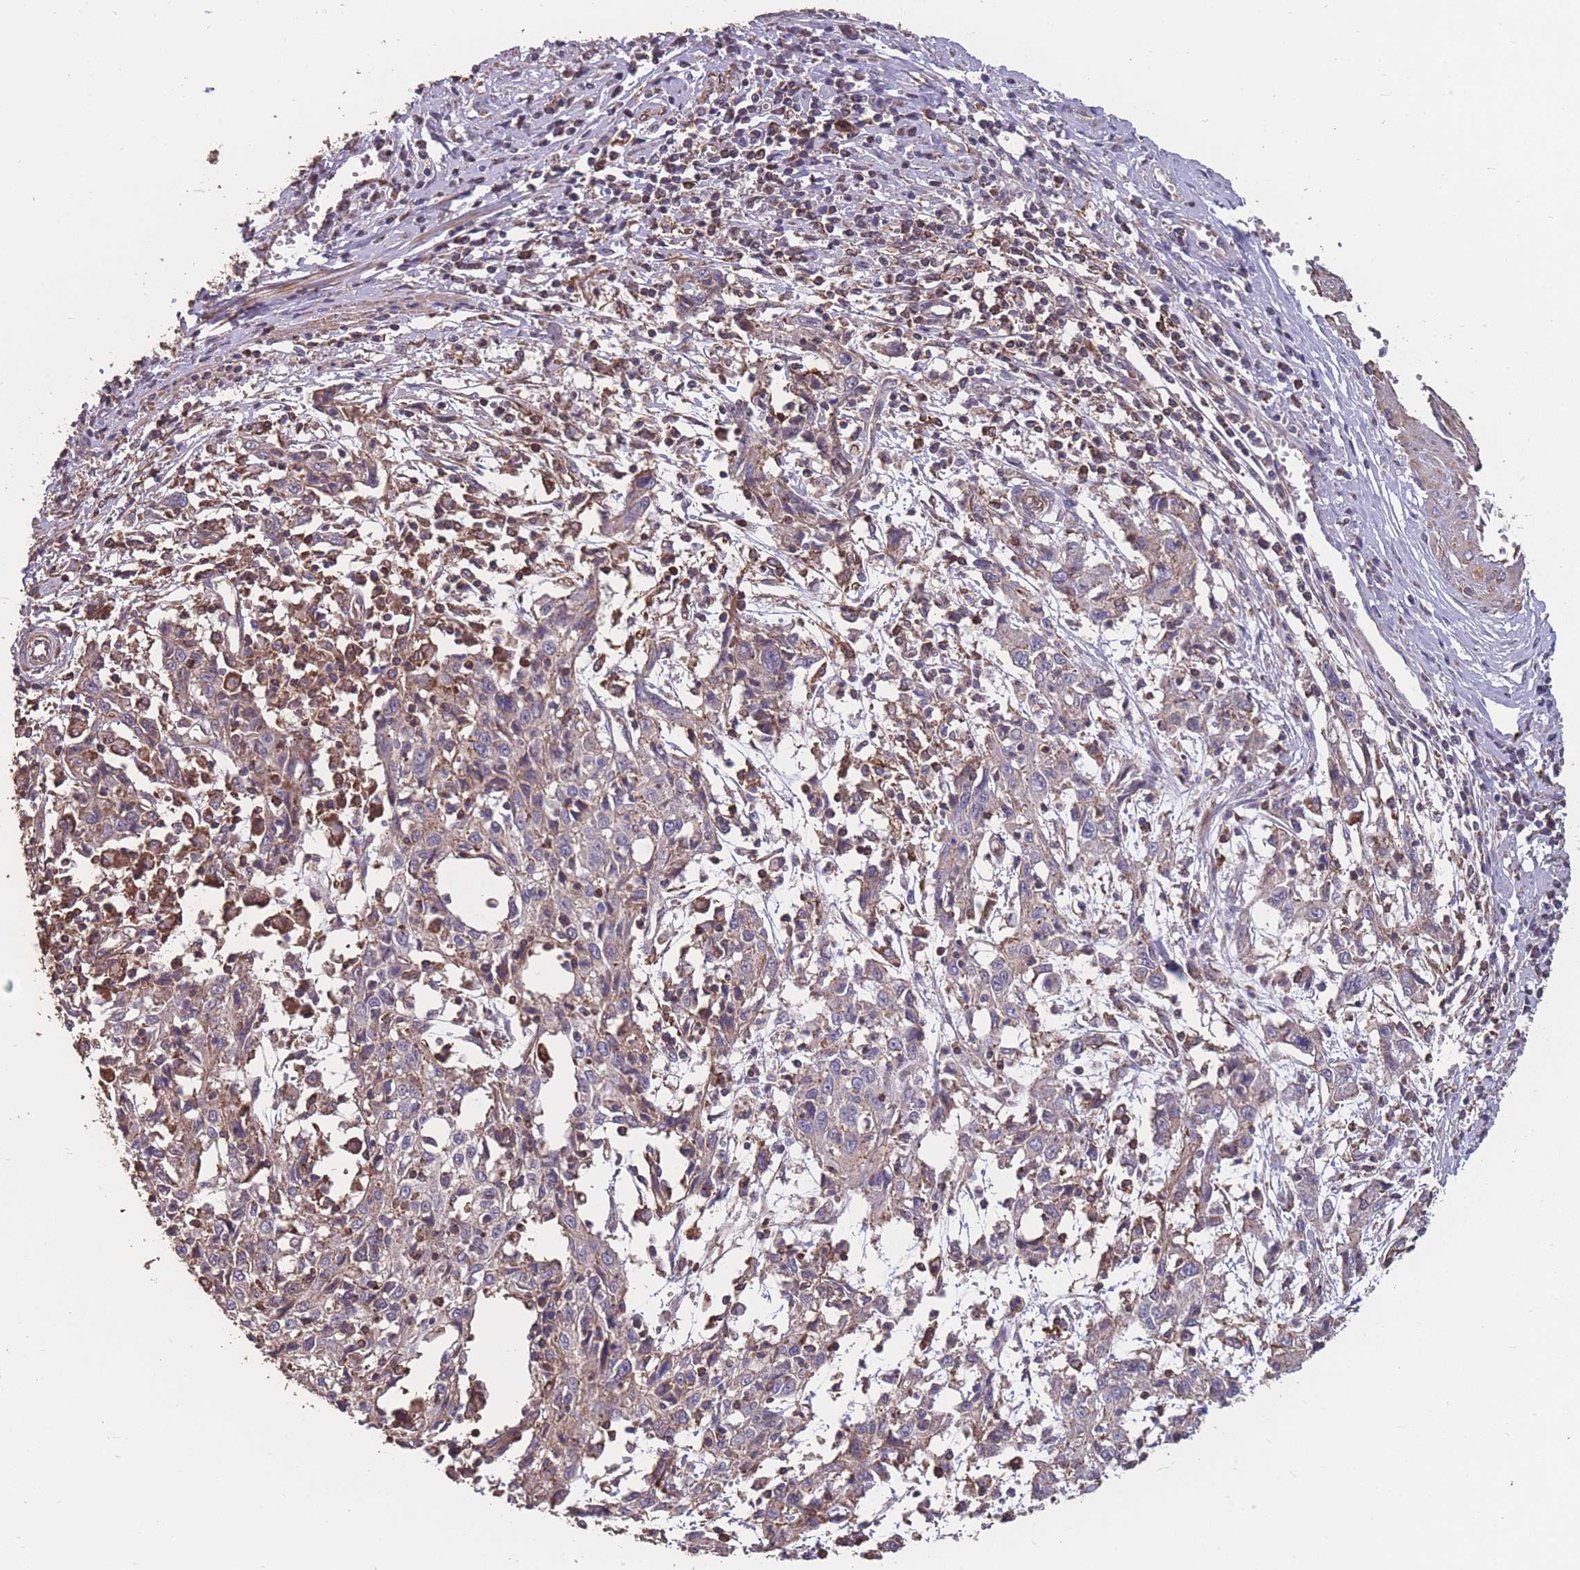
{"staining": {"intensity": "weak", "quantity": "<25%", "location": "cytoplasmic/membranous"}, "tissue": "cervical cancer", "cell_type": "Tumor cells", "image_type": "cancer", "snomed": [{"axis": "morphology", "description": "Squamous cell carcinoma, NOS"}, {"axis": "topography", "description": "Cervix"}], "caption": "Tumor cells are negative for brown protein staining in squamous cell carcinoma (cervical).", "gene": "NUDT21", "patient": {"sex": "female", "age": 46}}